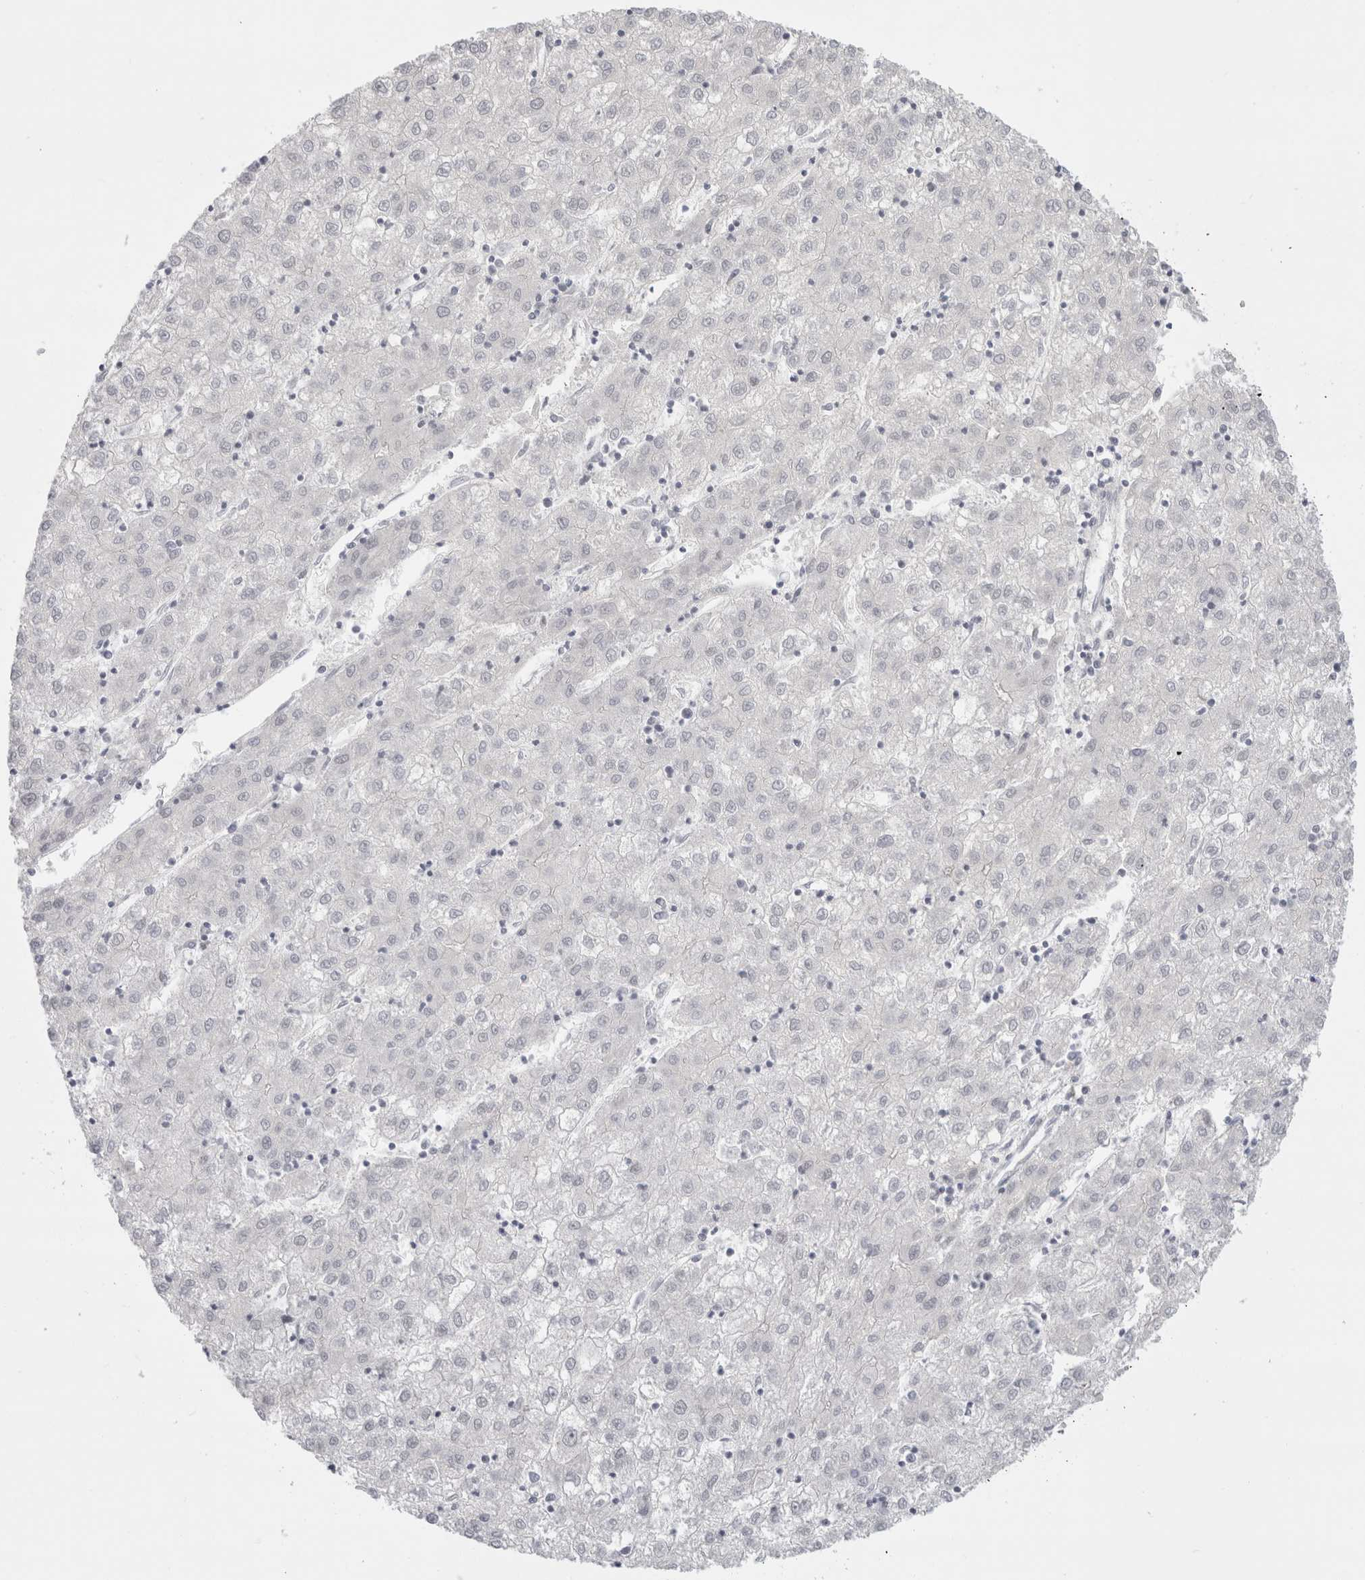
{"staining": {"intensity": "negative", "quantity": "none", "location": "none"}, "tissue": "liver cancer", "cell_type": "Tumor cells", "image_type": "cancer", "snomed": [{"axis": "morphology", "description": "Carcinoma, Hepatocellular, NOS"}, {"axis": "topography", "description": "Liver"}], "caption": "Micrograph shows no protein positivity in tumor cells of liver cancer tissue. (DAB (3,3'-diaminobenzidine) immunohistochemistry with hematoxylin counter stain).", "gene": "SMARCC1", "patient": {"sex": "male", "age": 72}}